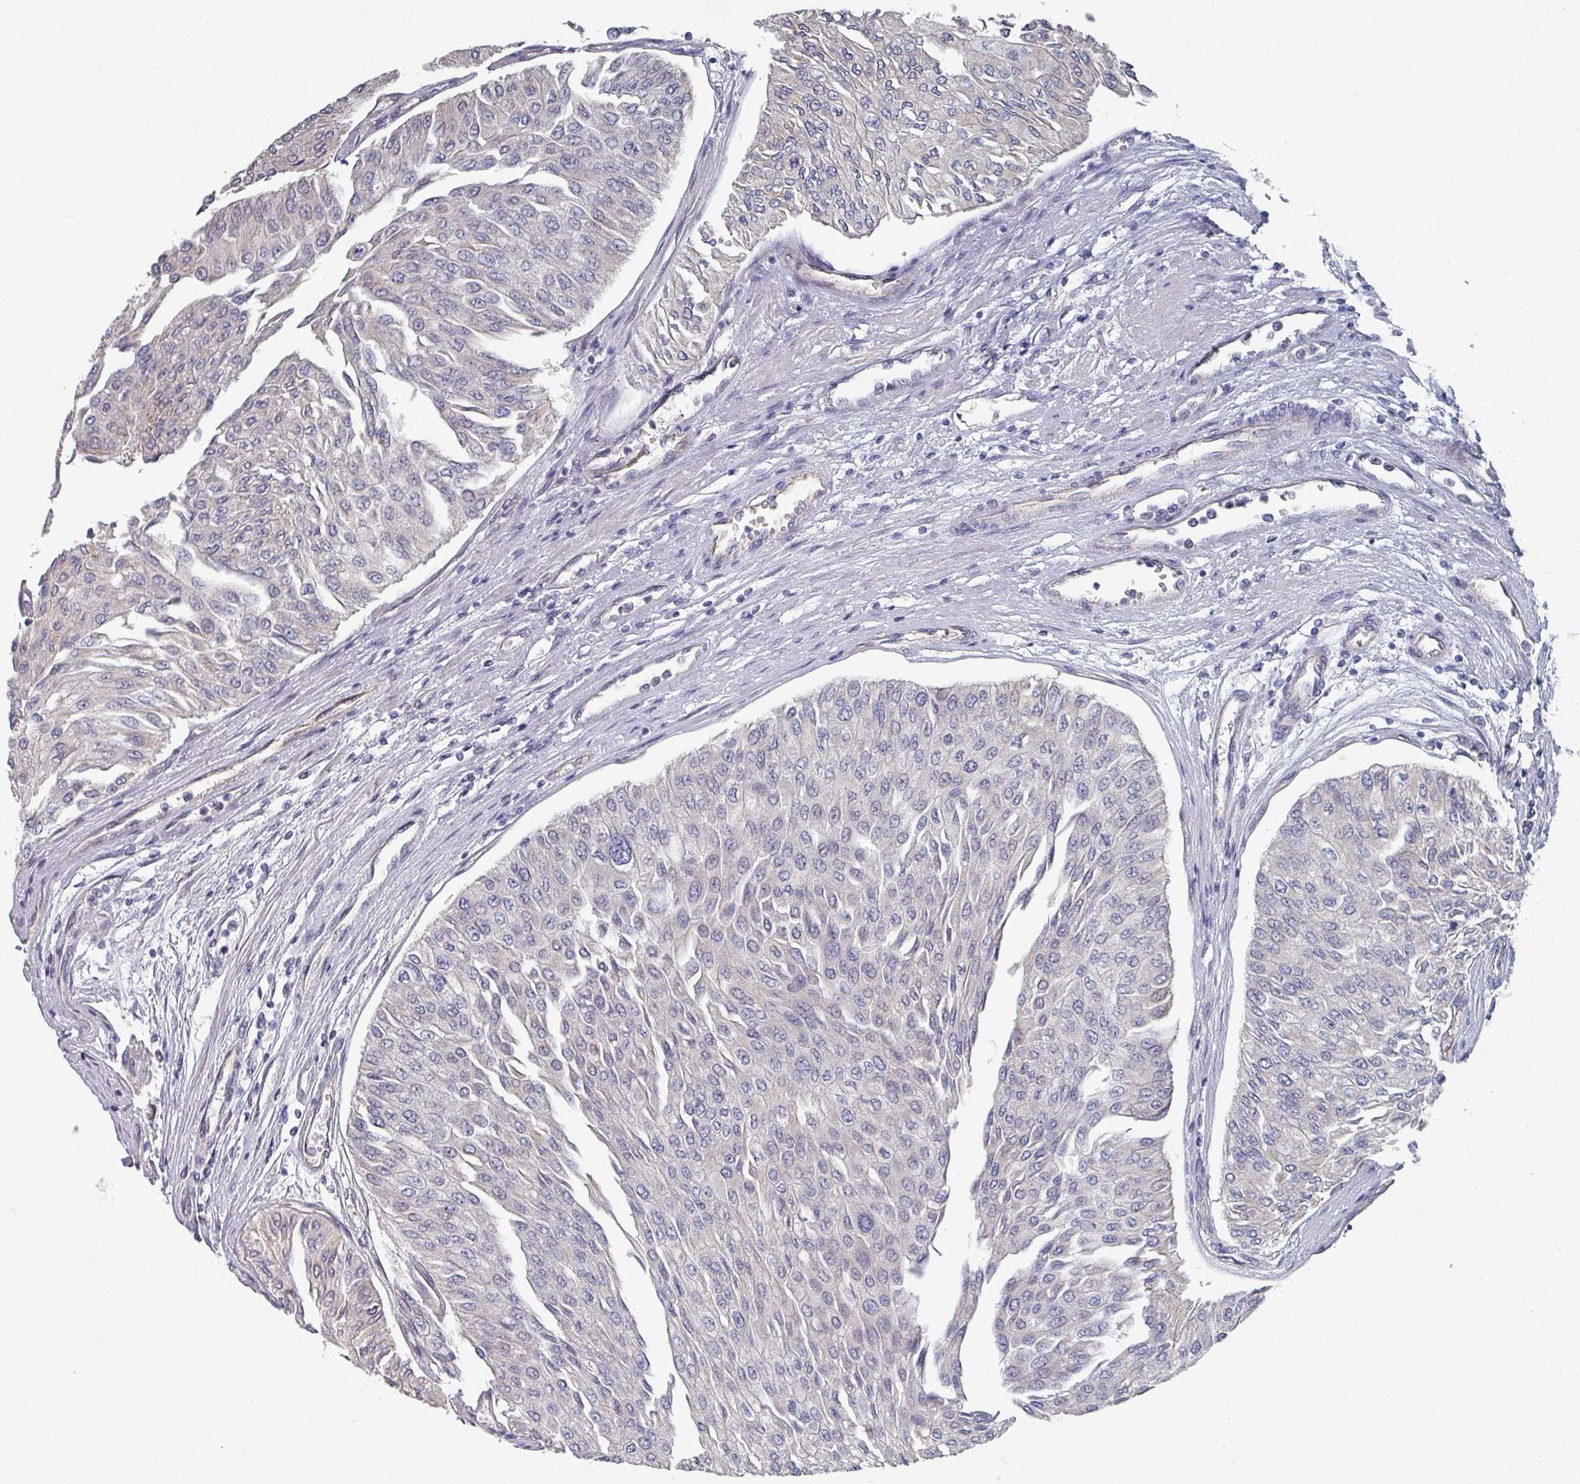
{"staining": {"intensity": "negative", "quantity": "none", "location": "none"}, "tissue": "urothelial cancer", "cell_type": "Tumor cells", "image_type": "cancer", "snomed": [{"axis": "morphology", "description": "Urothelial carcinoma, Low grade"}, {"axis": "topography", "description": "Urinary bladder"}], "caption": "There is no significant positivity in tumor cells of low-grade urothelial carcinoma.", "gene": "EFL1", "patient": {"sex": "male", "age": 67}}